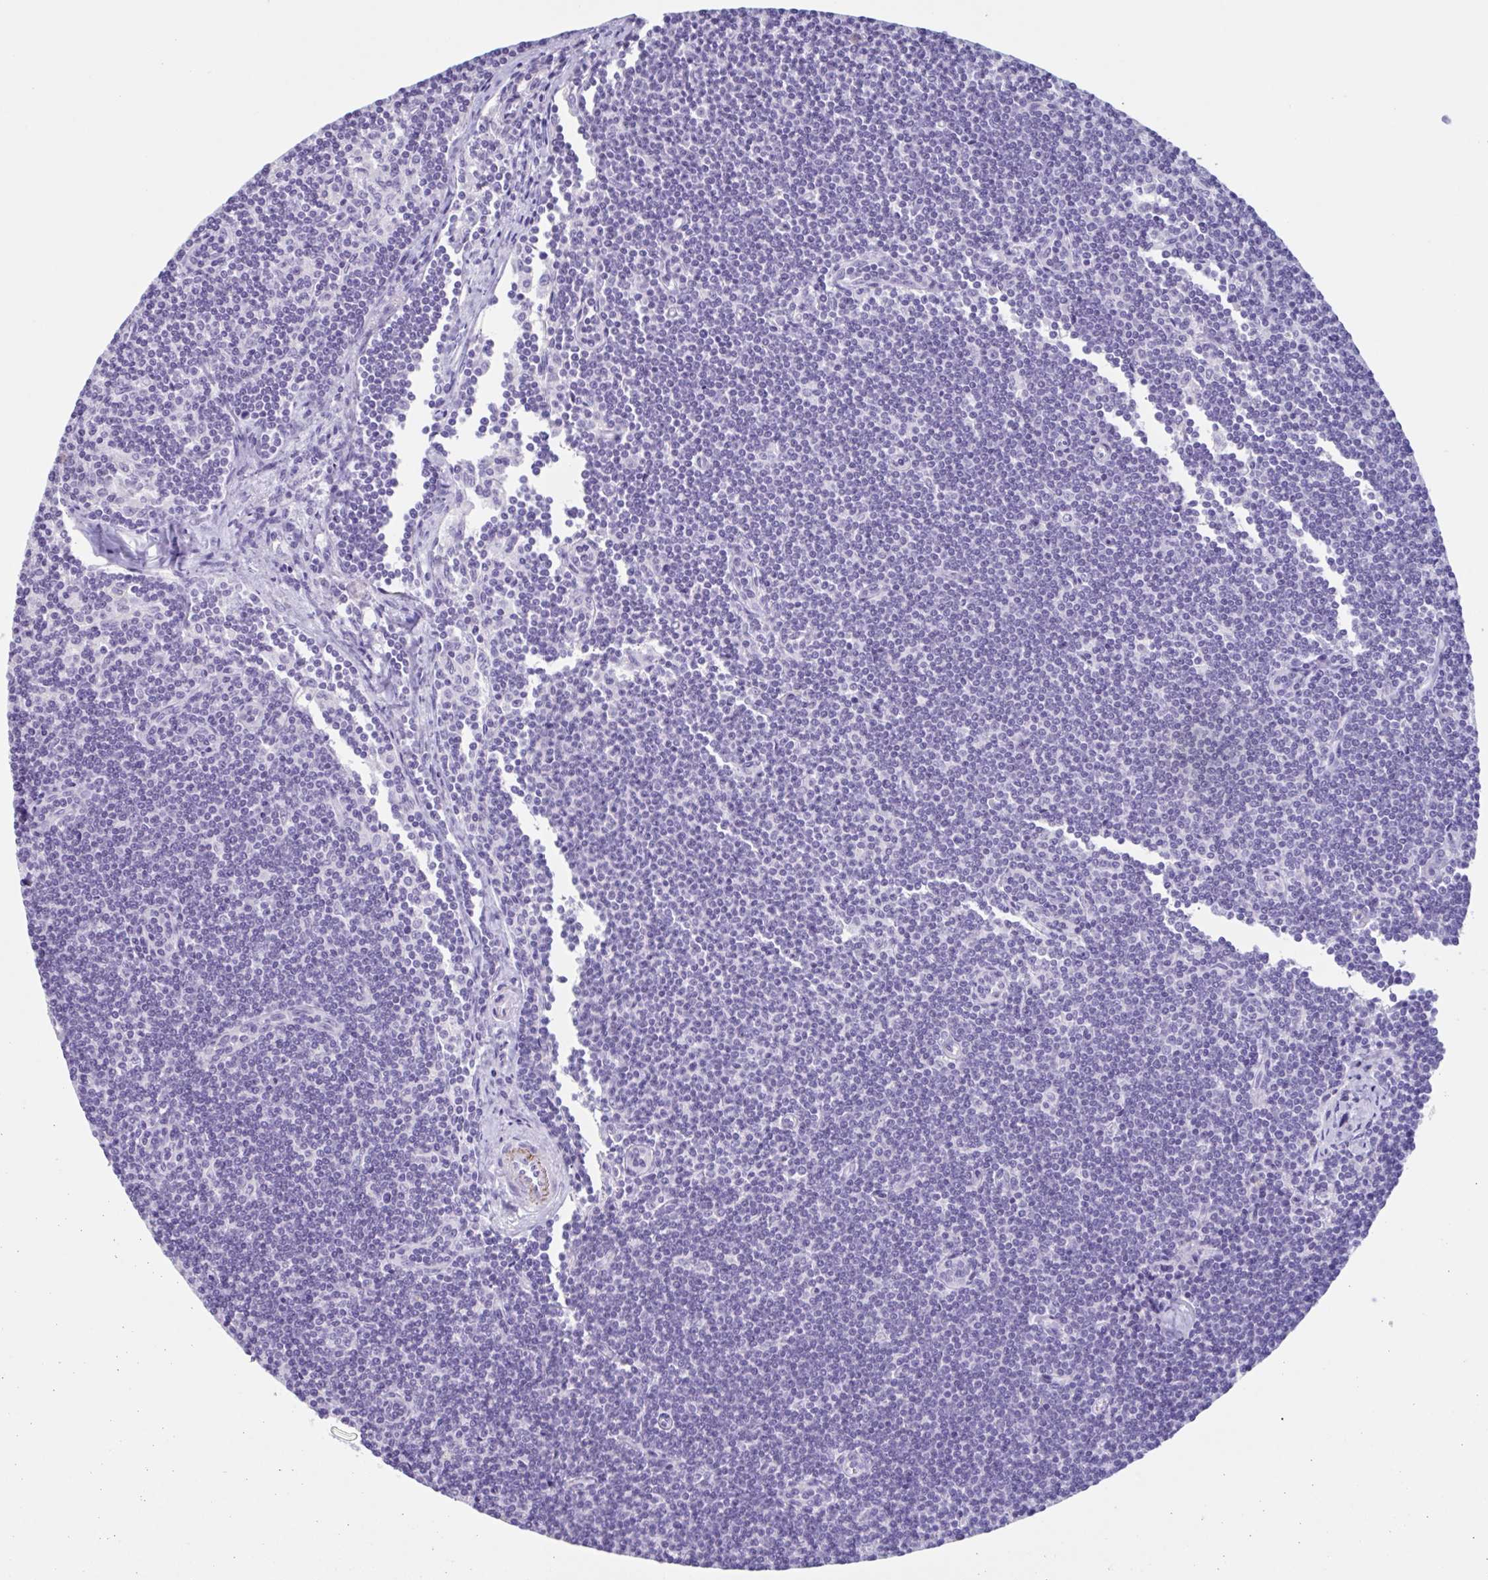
{"staining": {"intensity": "negative", "quantity": "none", "location": "none"}, "tissue": "lymphoma", "cell_type": "Tumor cells", "image_type": "cancer", "snomed": [{"axis": "morphology", "description": "Malignant lymphoma, non-Hodgkin's type, Low grade"}, {"axis": "topography", "description": "Lymph node"}], "caption": "This is an immunohistochemistry image of lymphoma. There is no staining in tumor cells.", "gene": "USP35", "patient": {"sex": "female", "age": 73}}